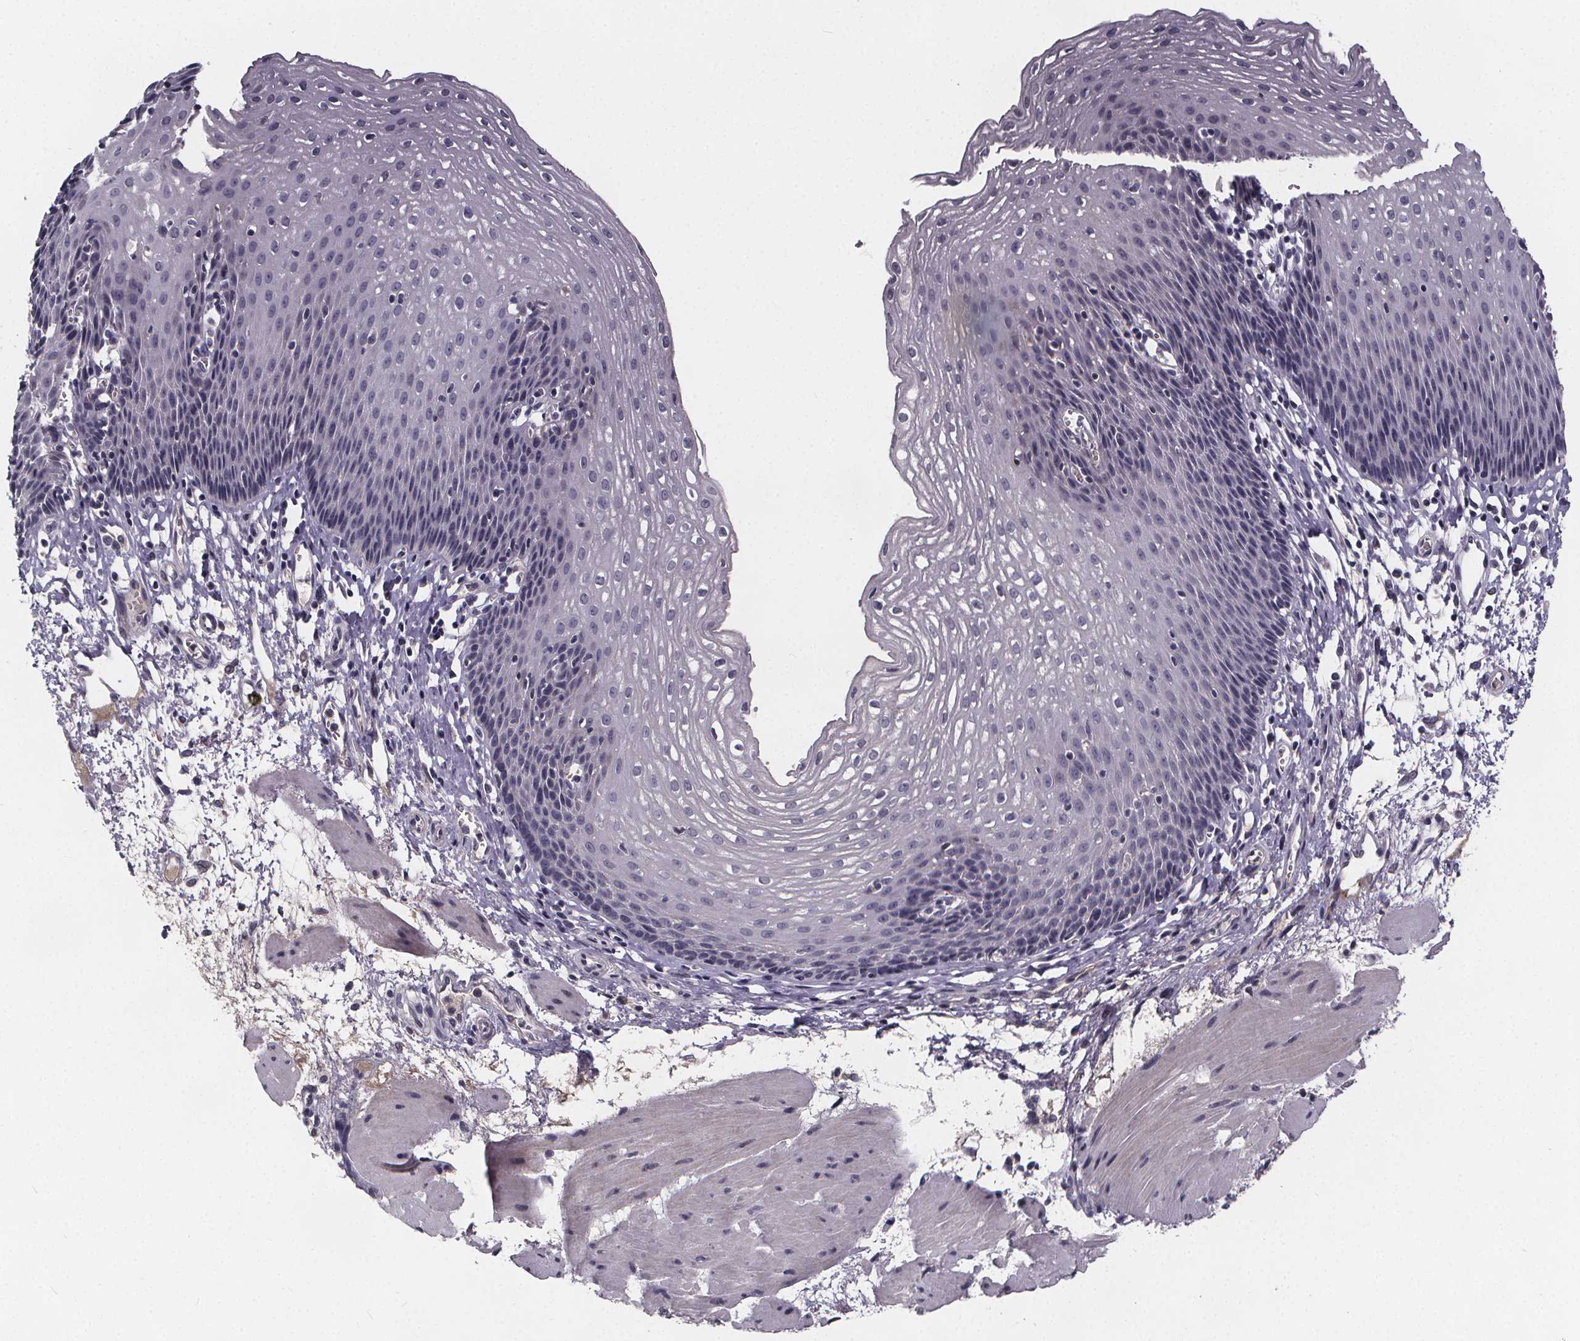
{"staining": {"intensity": "negative", "quantity": "none", "location": "none"}, "tissue": "esophagus", "cell_type": "Squamous epithelial cells", "image_type": "normal", "snomed": [{"axis": "morphology", "description": "Normal tissue, NOS"}, {"axis": "topography", "description": "Esophagus"}], "caption": "This image is of benign esophagus stained with immunohistochemistry (IHC) to label a protein in brown with the nuclei are counter-stained blue. There is no positivity in squamous epithelial cells. (Stains: DAB (3,3'-diaminobenzidine) IHC with hematoxylin counter stain, Microscopy: brightfield microscopy at high magnification).", "gene": "AGT", "patient": {"sex": "female", "age": 64}}